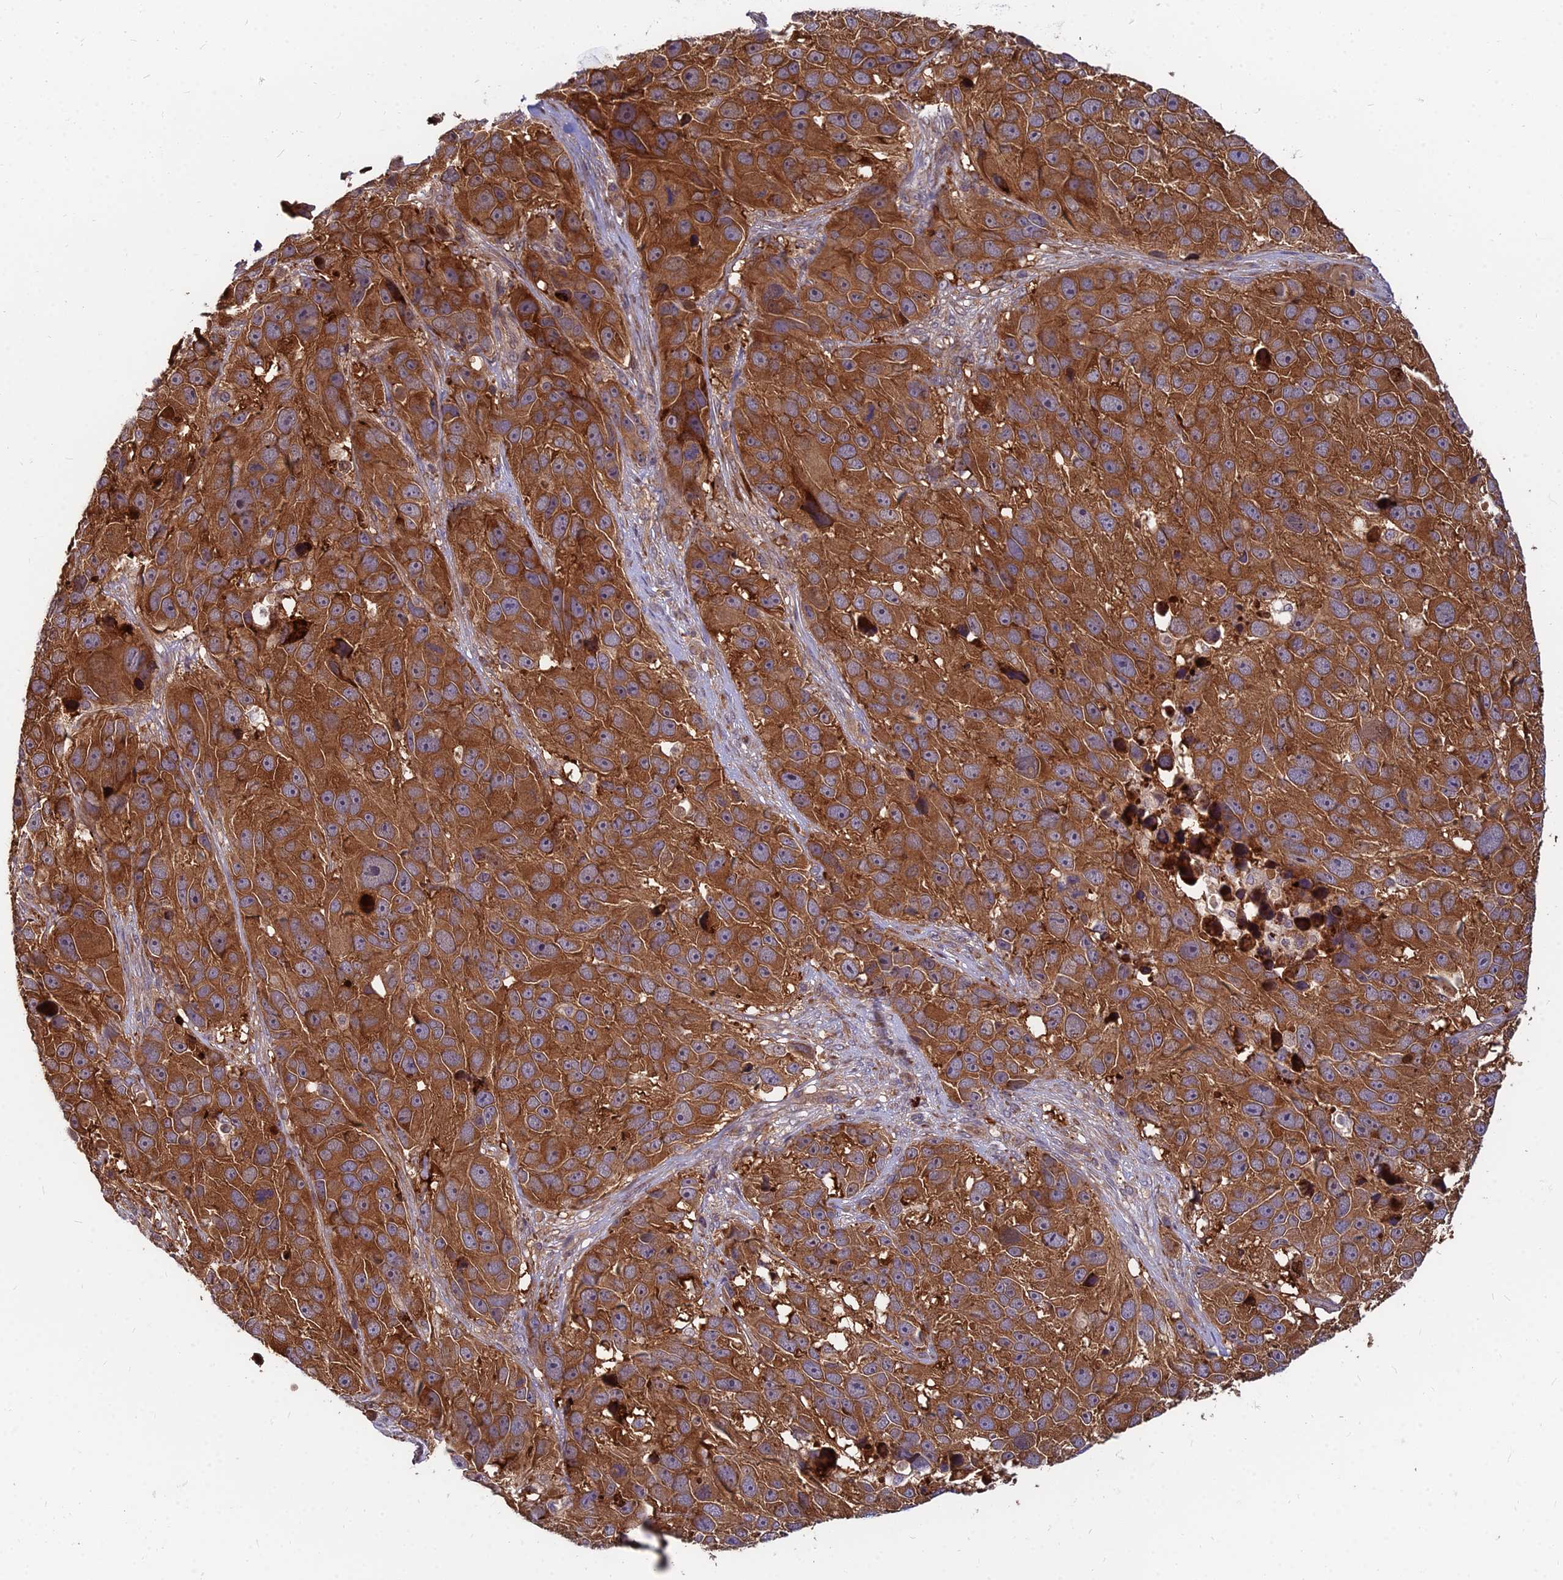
{"staining": {"intensity": "strong", "quantity": ">75%", "location": "cytoplasmic/membranous"}, "tissue": "melanoma", "cell_type": "Tumor cells", "image_type": "cancer", "snomed": [{"axis": "morphology", "description": "Malignant melanoma, NOS"}, {"axis": "topography", "description": "Skin"}], "caption": "This is an image of IHC staining of melanoma, which shows strong expression in the cytoplasmic/membranous of tumor cells.", "gene": "CCT6B", "patient": {"sex": "male", "age": 84}}